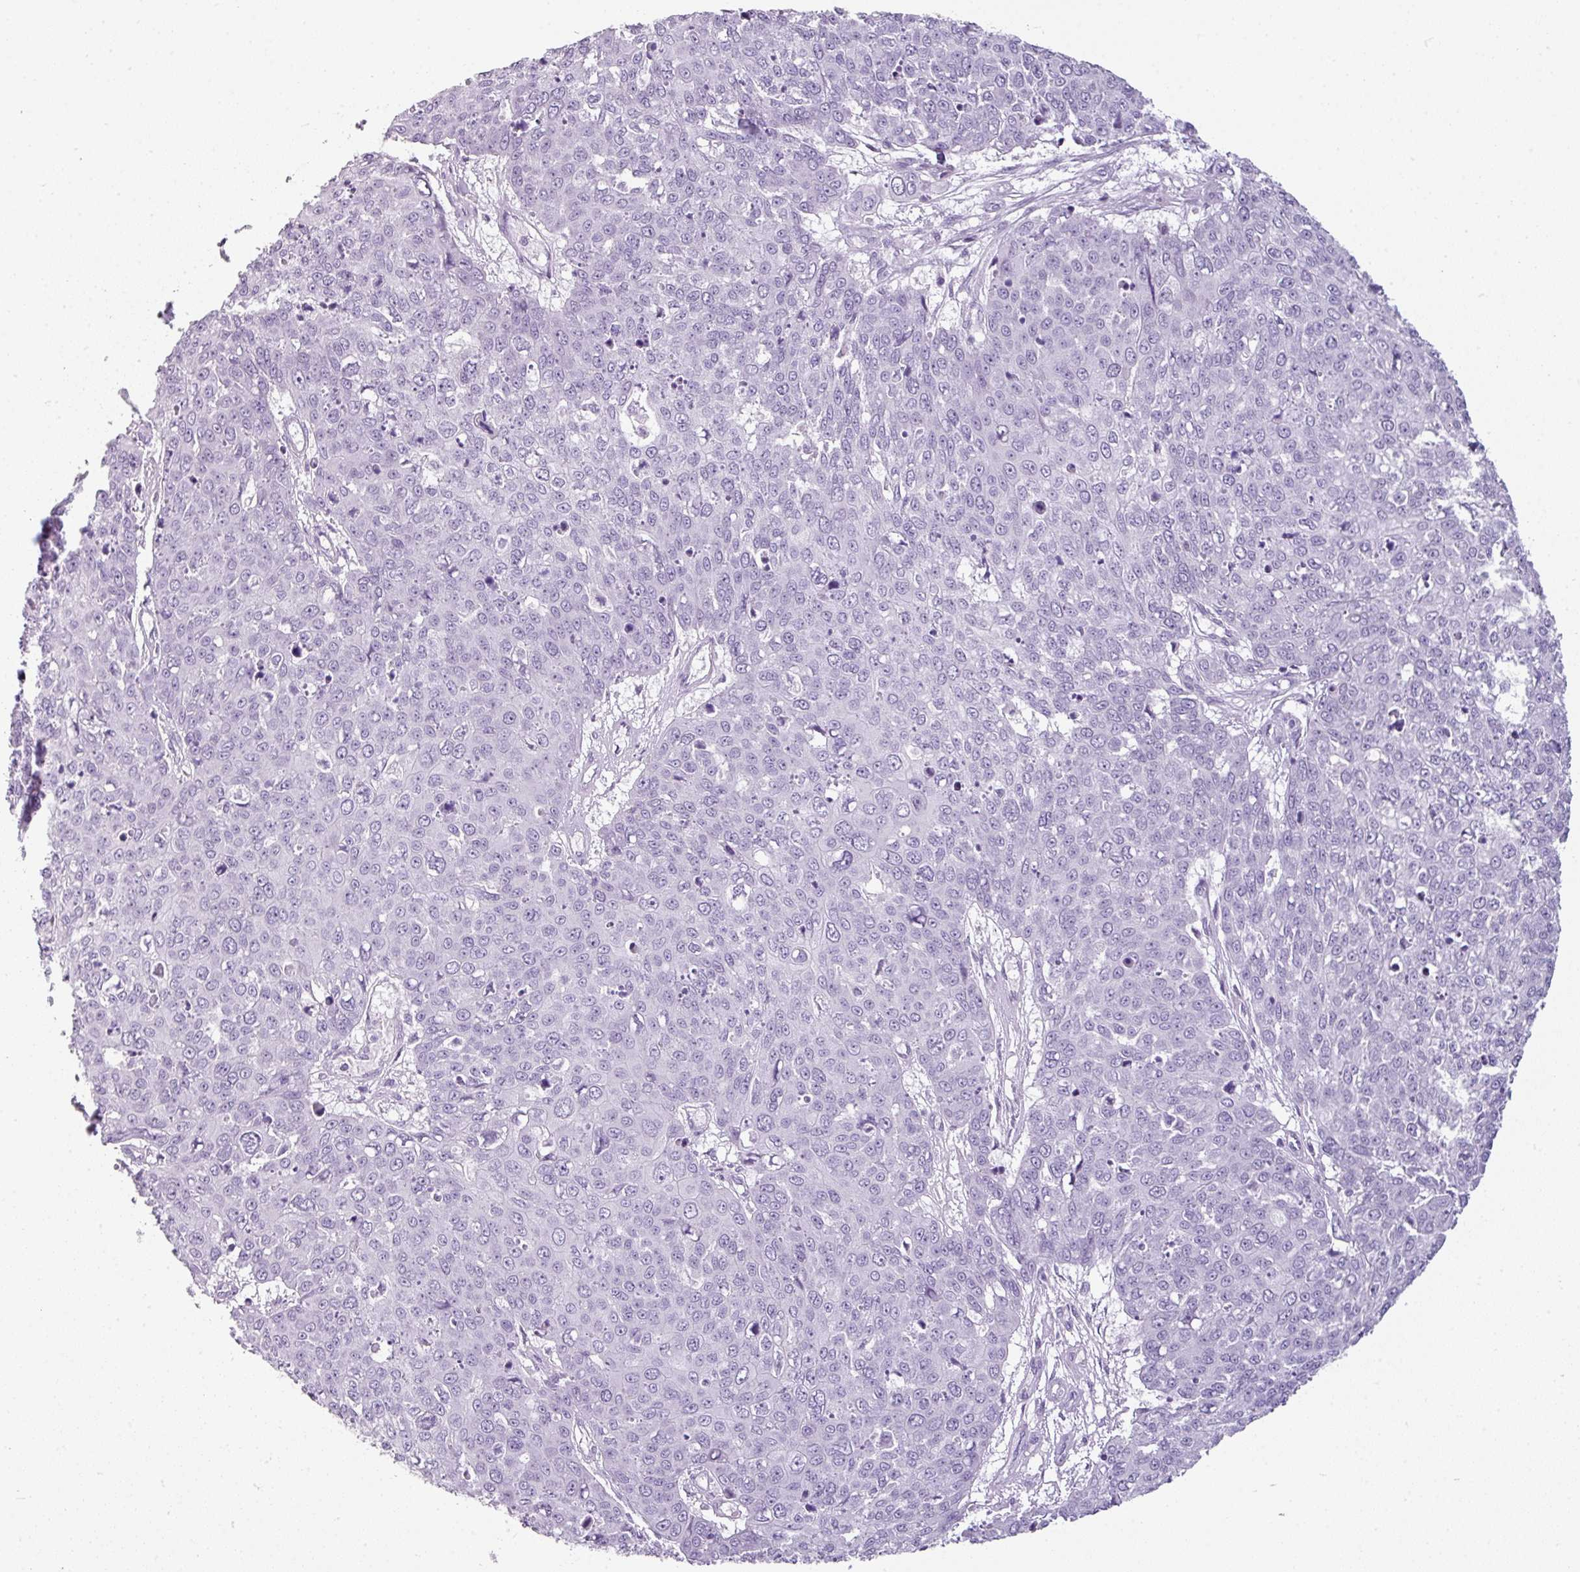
{"staining": {"intensity": "negative", "quantity": "none", "location": "none"}, "tissue": "skin cancer", "cell_type": "Tumor cells", "image_type": "cancer", "snomed": [{"axis": "morphology", "description": "Squamous cell carcinoma, NOS"}, {"axis": "topography", "description": "Skin"}], "caption": "Tumor cells show no significant protein expression in skin squamous cell carcinoma.", "gene": "SCT", "patient": {"sex": "male", "age": 71}}